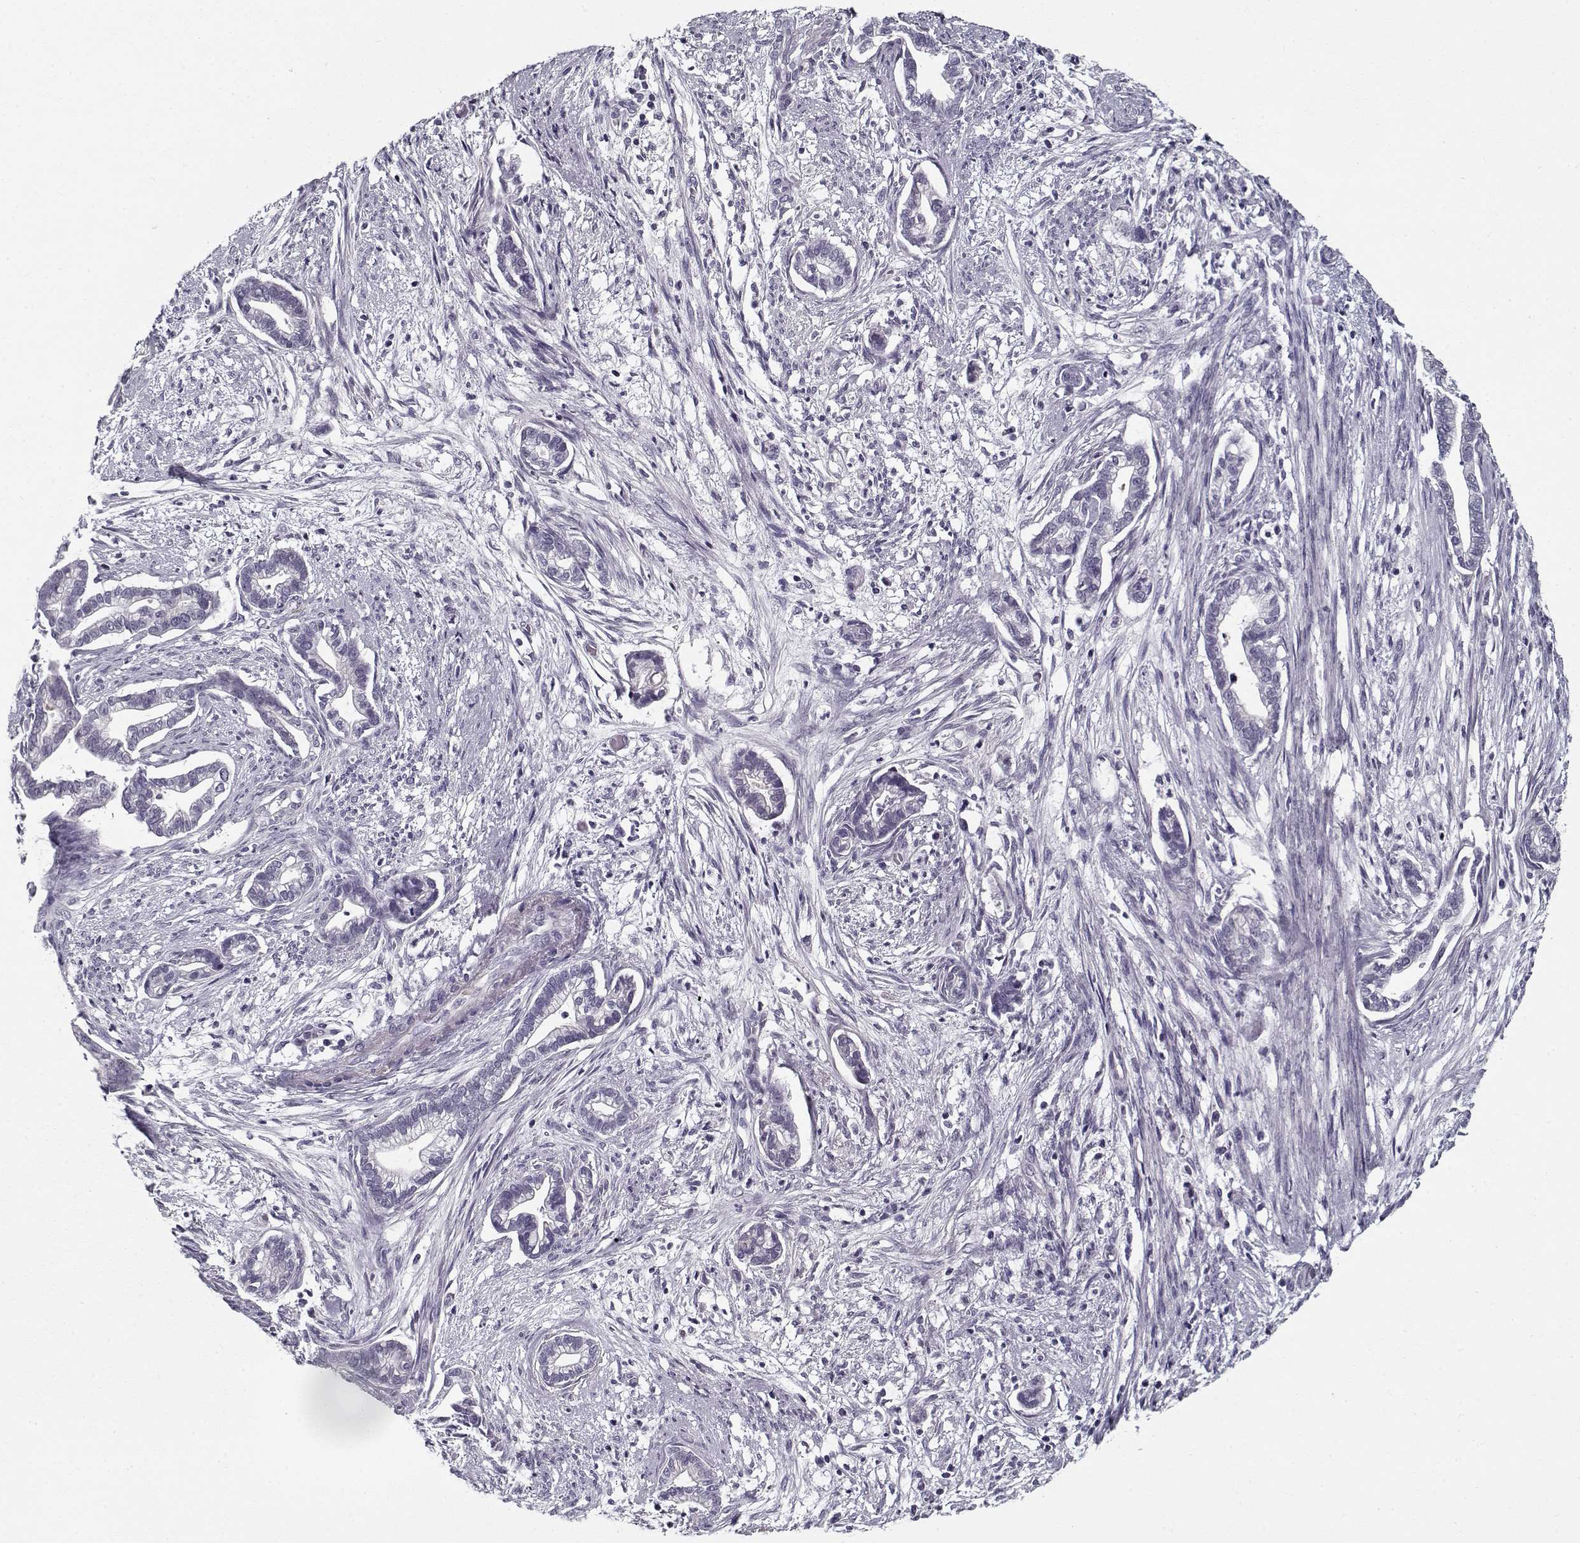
{"staining": {"intensity": "negative", "quantity": "none", "location": "none"}, "tissue": "cervical cancer", "cell_type": "Tumor cells", "image_type": "cancer", "snomed": [{"axis": "morphology", "description": "Adenocarcinoma, NOS"}, {"axis": "topography", "description": "Cervix"}], "caption": "Immunohistochemistry photomicrograph of cervical cancer (adenocarcinoma) stained for a protein (brown), which shows no staining in tumor cells.", "gene": "SPACA9", "patient": {"sex": "female", "age": 62}}